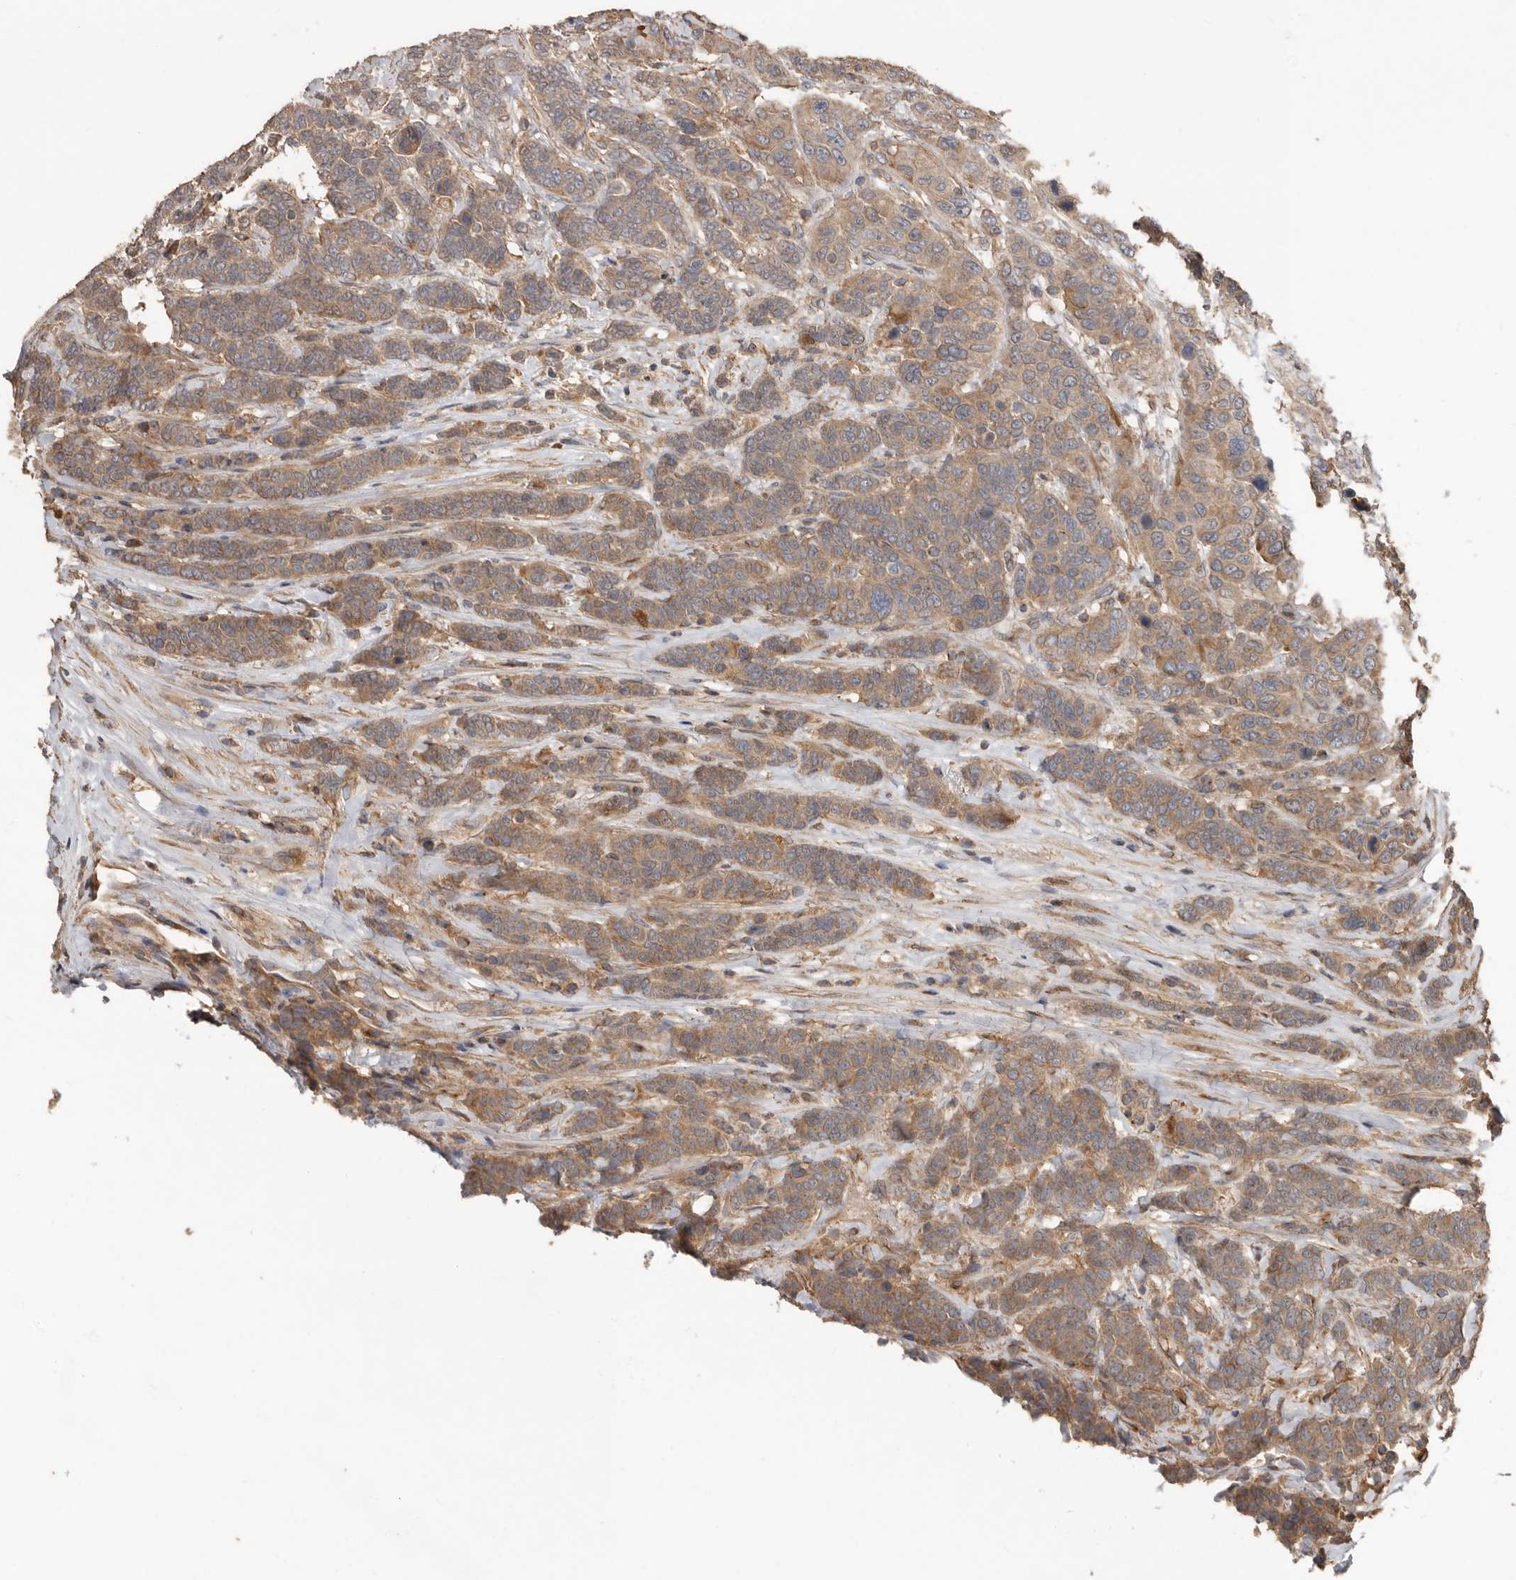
{"staining": {"intensity": "moderate", "quantity": ">75%", "location": "cytoplasmic/membranous"}, "tissue": "breast cancer", "cell_type": "Tumor cells", "image_type": "cancer", "snomed": [{"axis": "morphology", "description": "Duct carcinoma"}, {"axis": "topography", "description": "Breast"}], "caption": "An image of human breast infiltrating ductal carcinoma stained for a protein shows moderate cytoplasmic/membranous brown staining in tumor cells.", "gene": "KIF26B", "patient": {"sex": "female", "age": 37}}